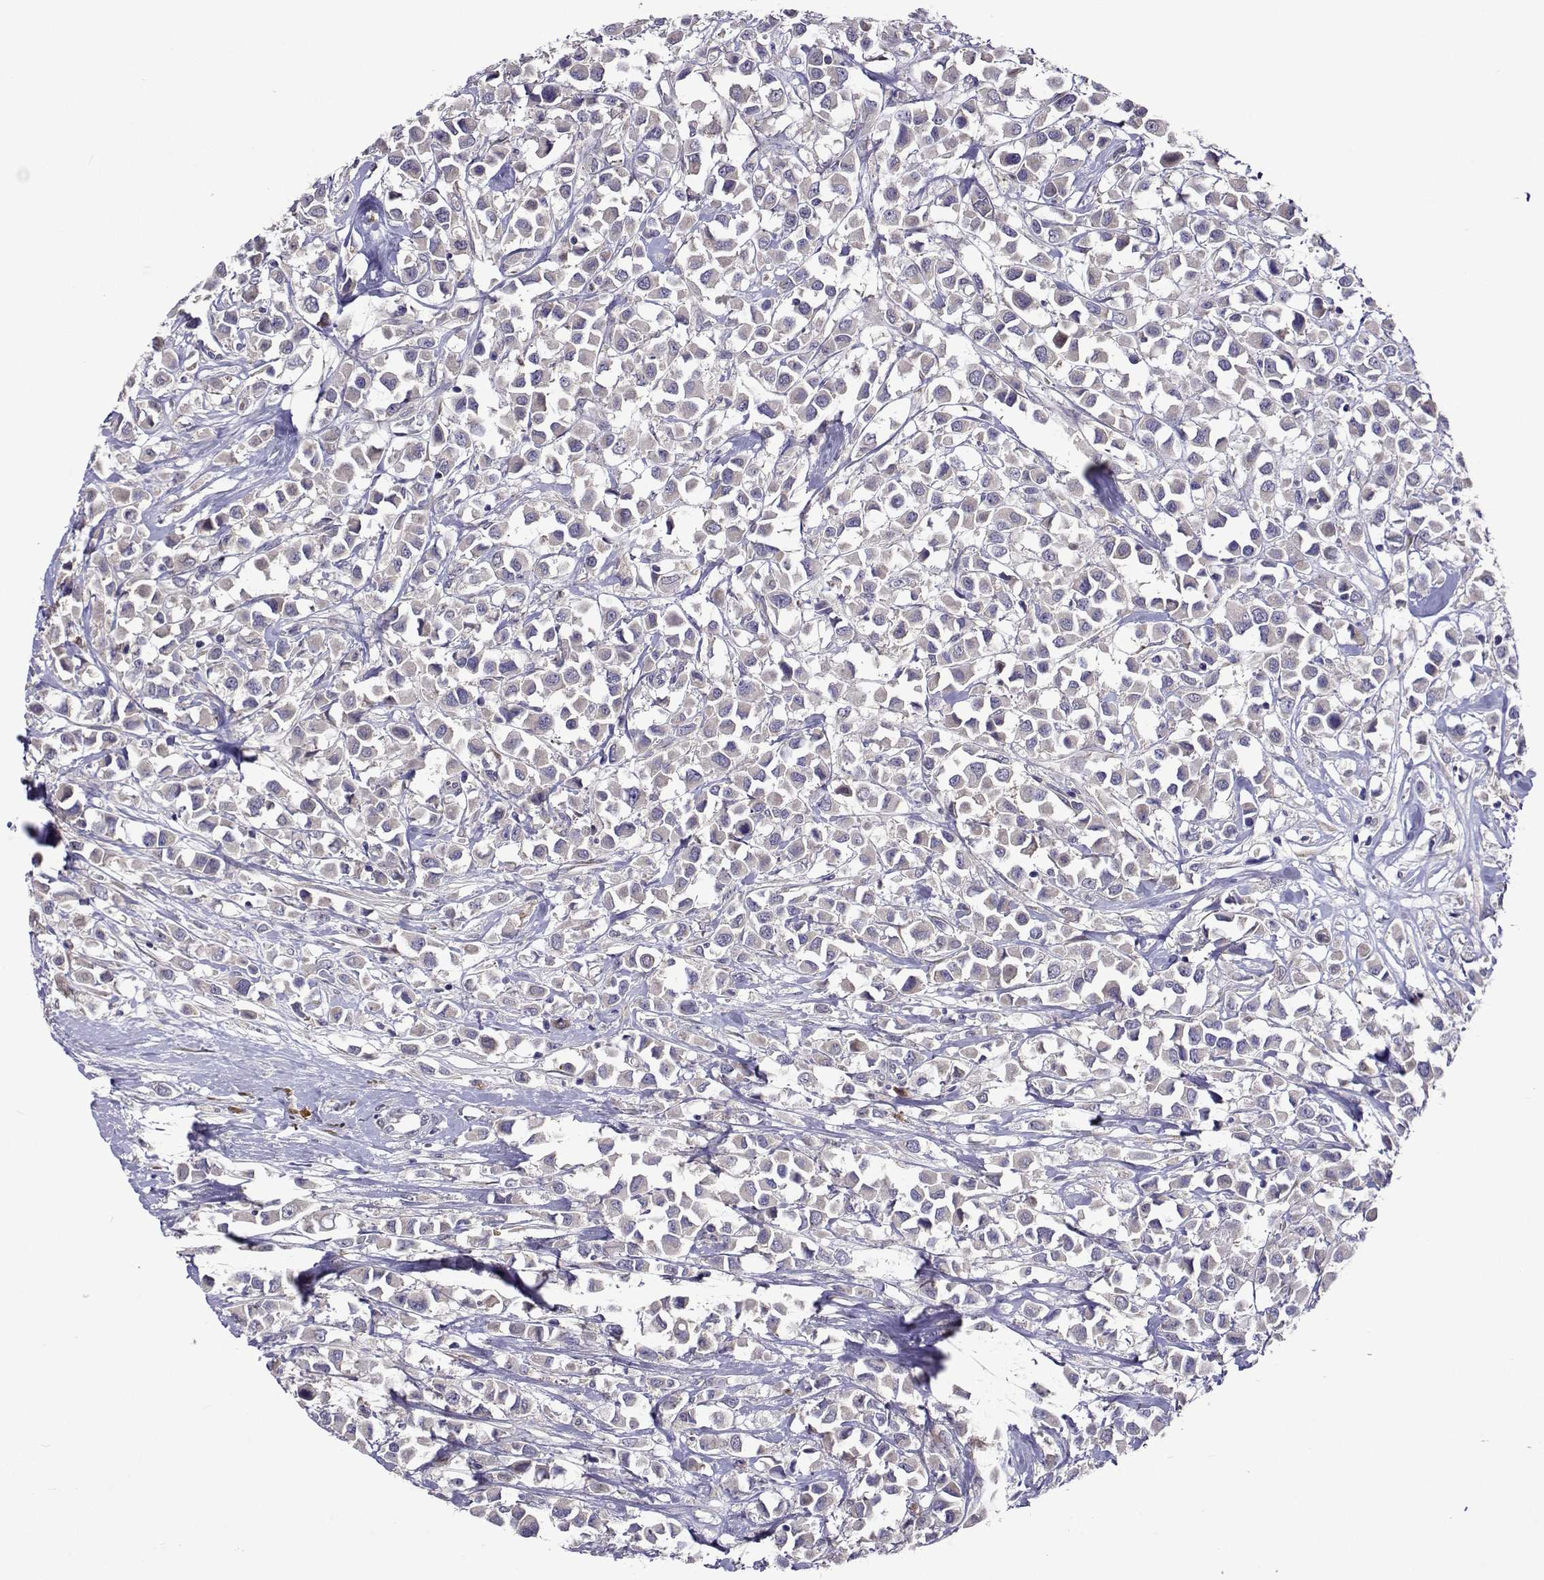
{"staining": {"intensity": "negative", "quantity": "none", "location": "none"}, "tissue": "breast cancer", "cell_type": "Tumor cells", "image_type": "cancer", "snomed": [{"axis": "morphology", "description": "Duct carcinoma"}, {"axis": "topography", "description": "Breast"}], "caption": "This photomicrograph is of breast infiltrating ductal carcinoma stained with immunohistochemistry (IHC) to label a protein in brown with the nuclei are counter-stained blue. There is no positivity in tumor cells.", "gene": "TARBP2", "patient": {"sex": "female", "age": 61}}